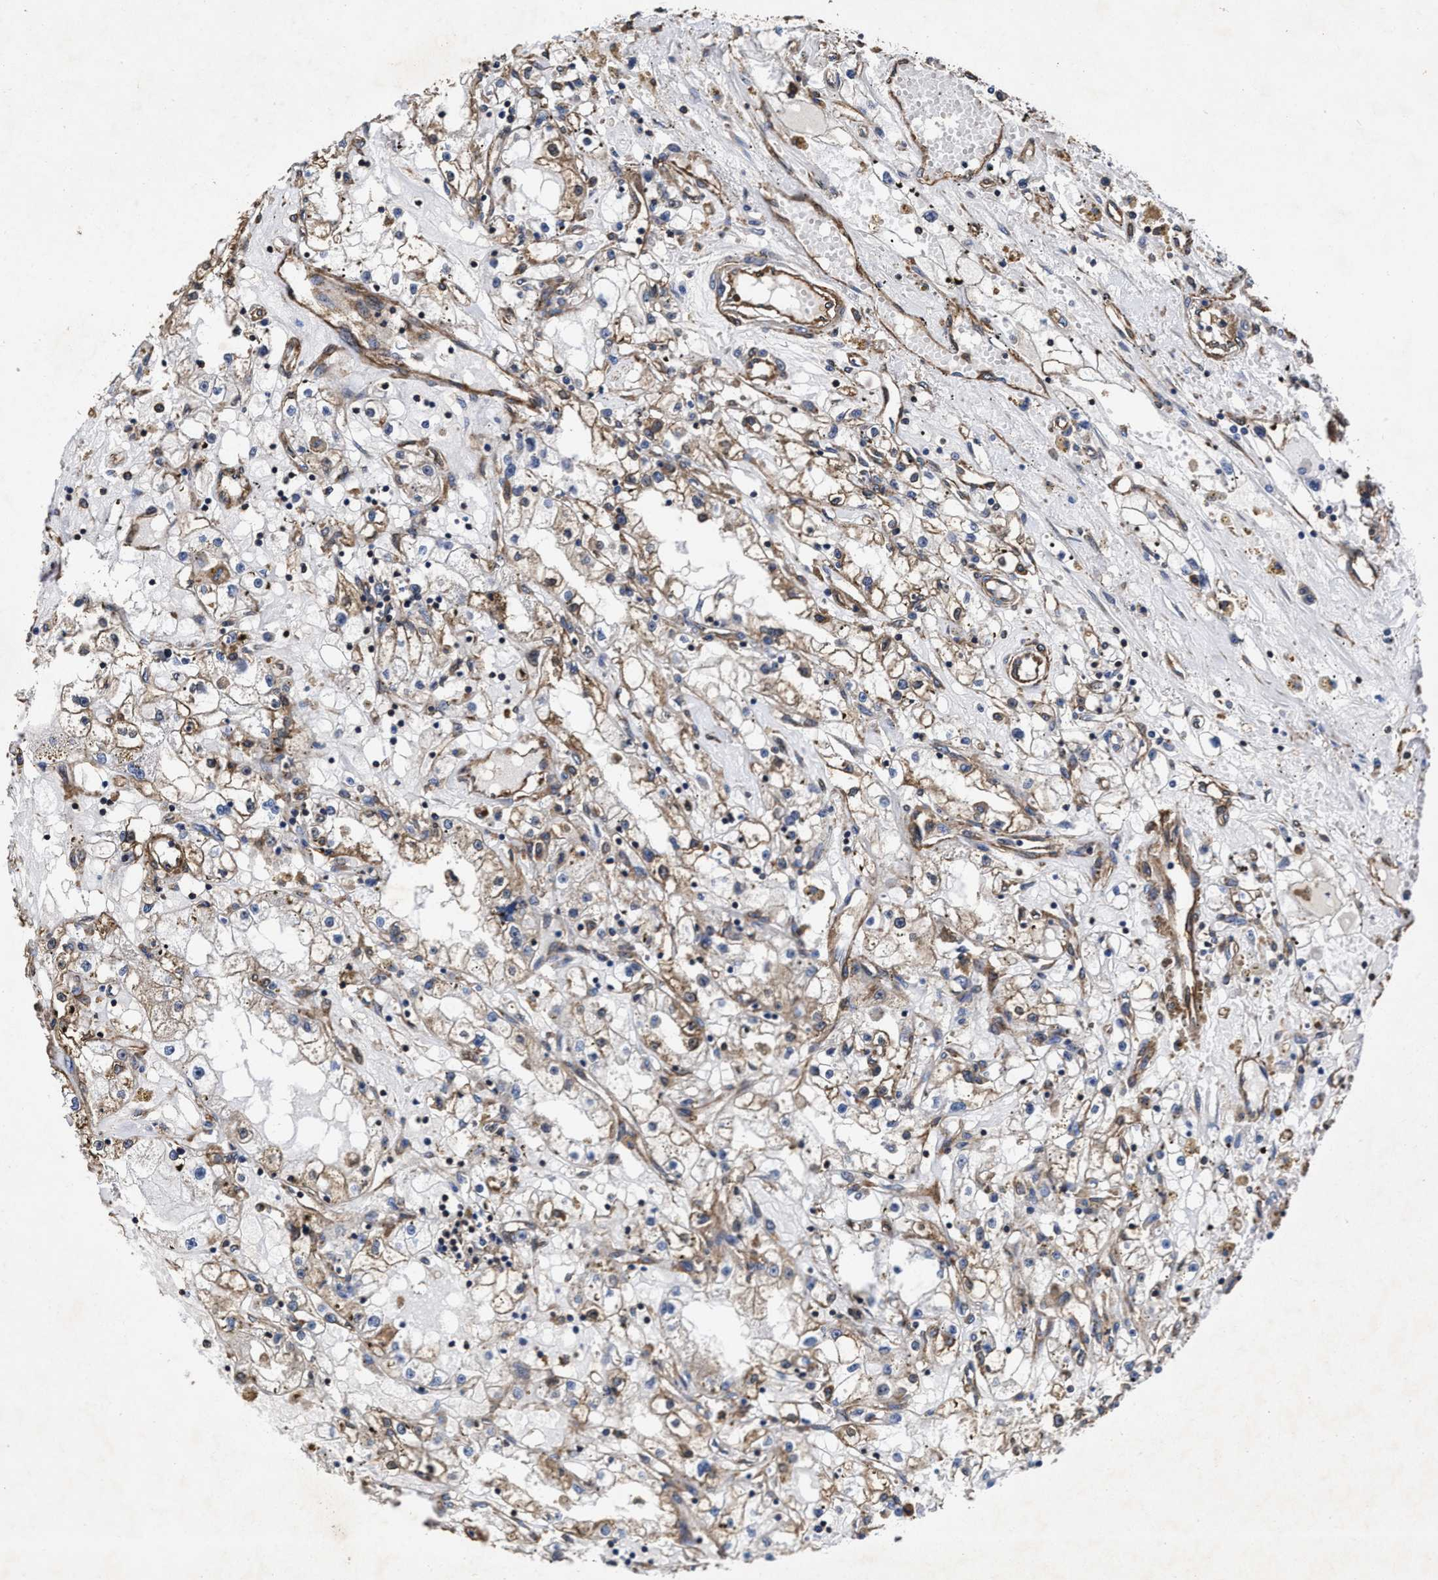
{"staining": {"intensity": "moderate", "quantity": ">75%", "location": "cytoplasmic/membranous"}, "tissue": "renal cancer", "cell_type": "Tumor cells", "image_type": "cancer", "snomed": [{"axis": "morphology", "description": "Adenocarcinoma, NOS"}, {"axis": "topography", "description": "Kidney"}], "caption": "A photomicrograph showing moderate cytoplasmic/membranous expression in about >75% of tumor cells in renal cancer (adenocarcinoma), as visualized by brown immunohistochemical staining.", "gene": "SFXN4", "patient": {"sex": "male", "age": 56}}